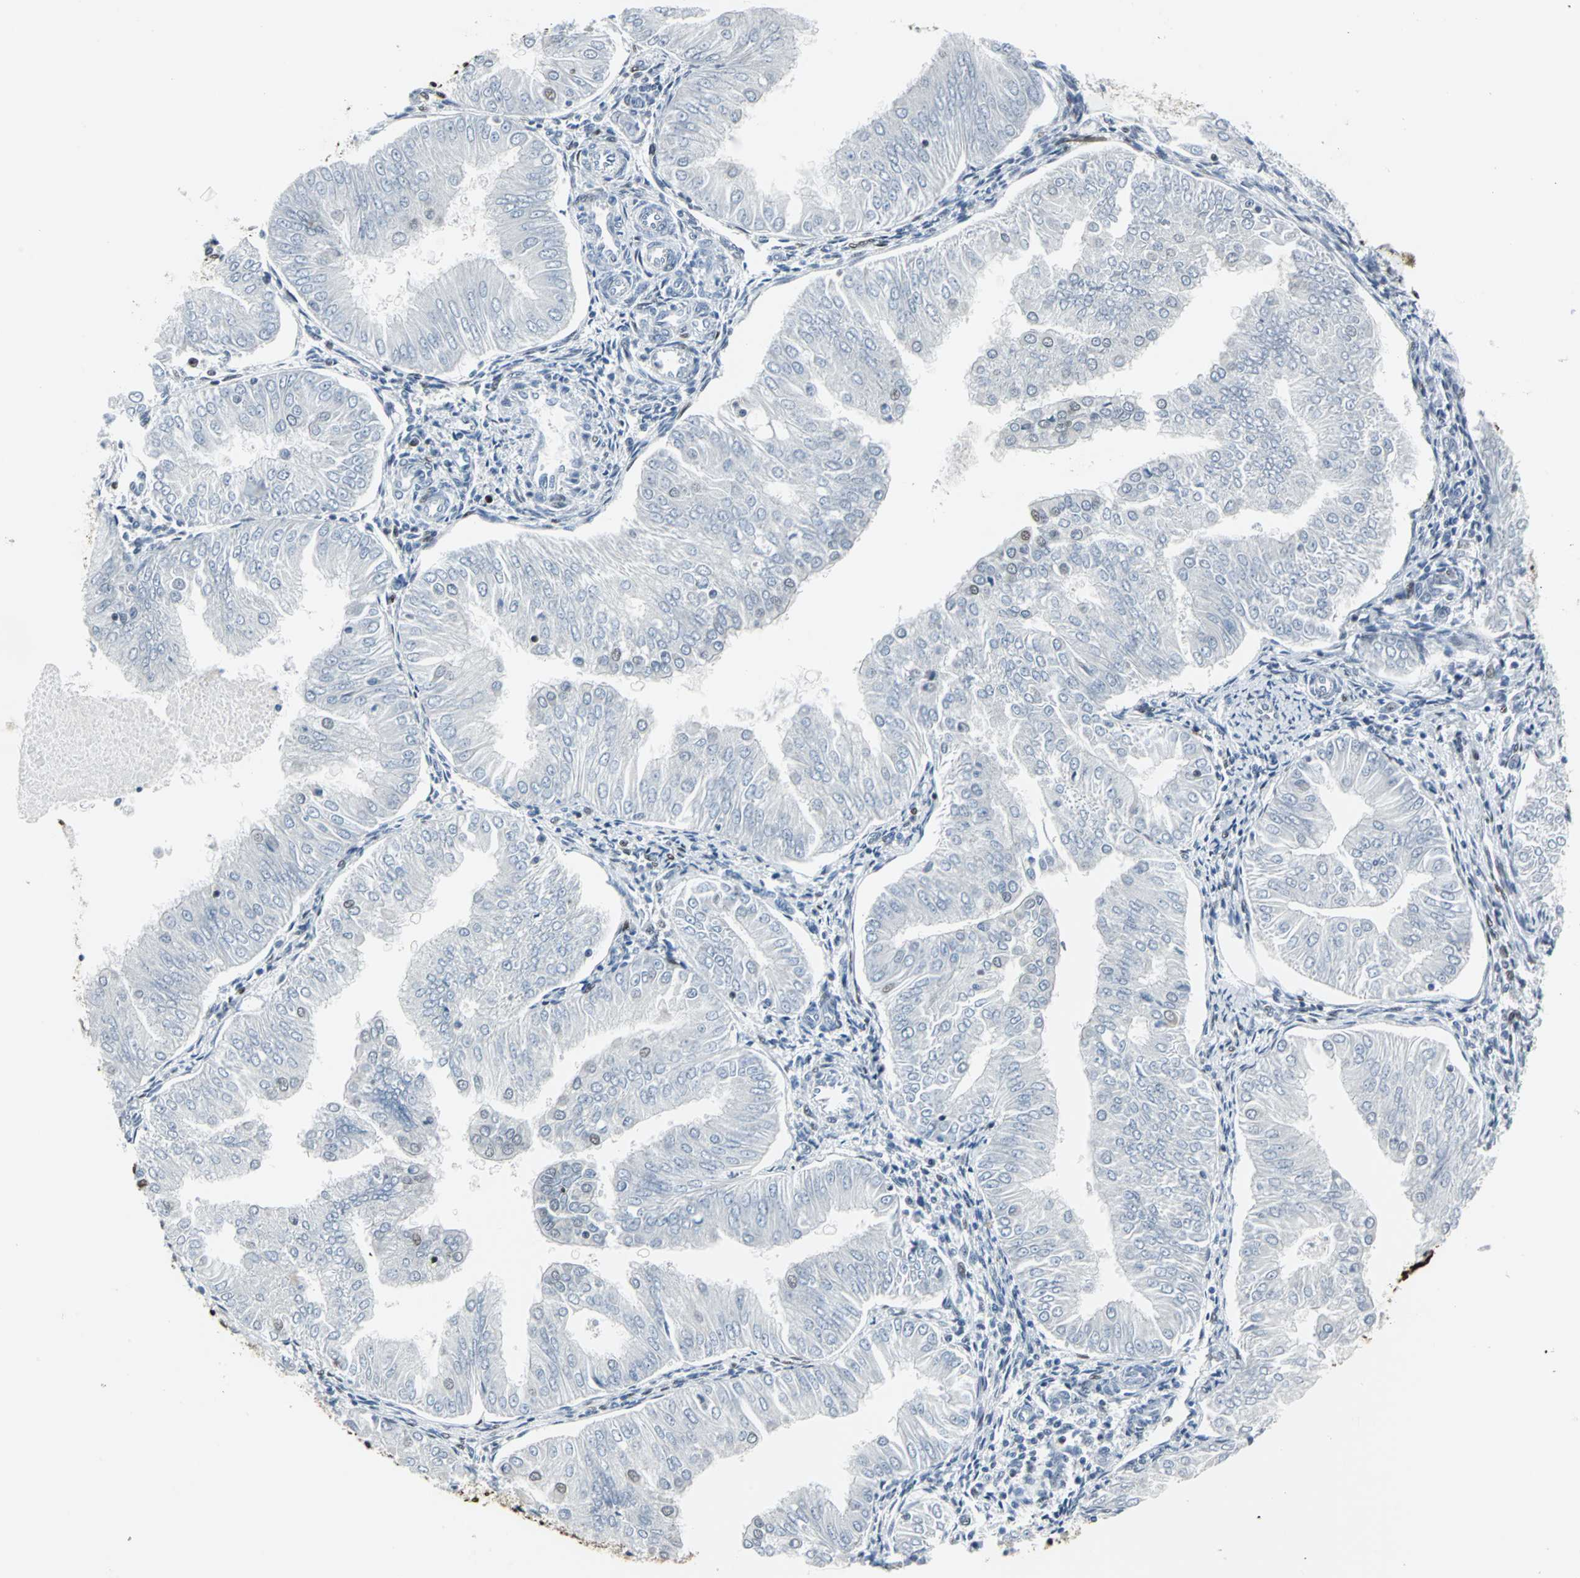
{"staining": {"intensity": "negative", "quantity": "none", "location": "none"}, "tissue": "endometrial cancer", "cell_type": "Tumor cells", "image_type": "cancer", "snomed": [{"axis": "morphology", "description": "Adenocarcinoma, NOS"}, {"axis": "topography", "description": "Endometrium"}], "caption": "An image of human endometrial adenocarcinoma is negative for staining in tumor cells.", "gene": "HDAC2", "patient": {"sex": "female", "age": 53}}